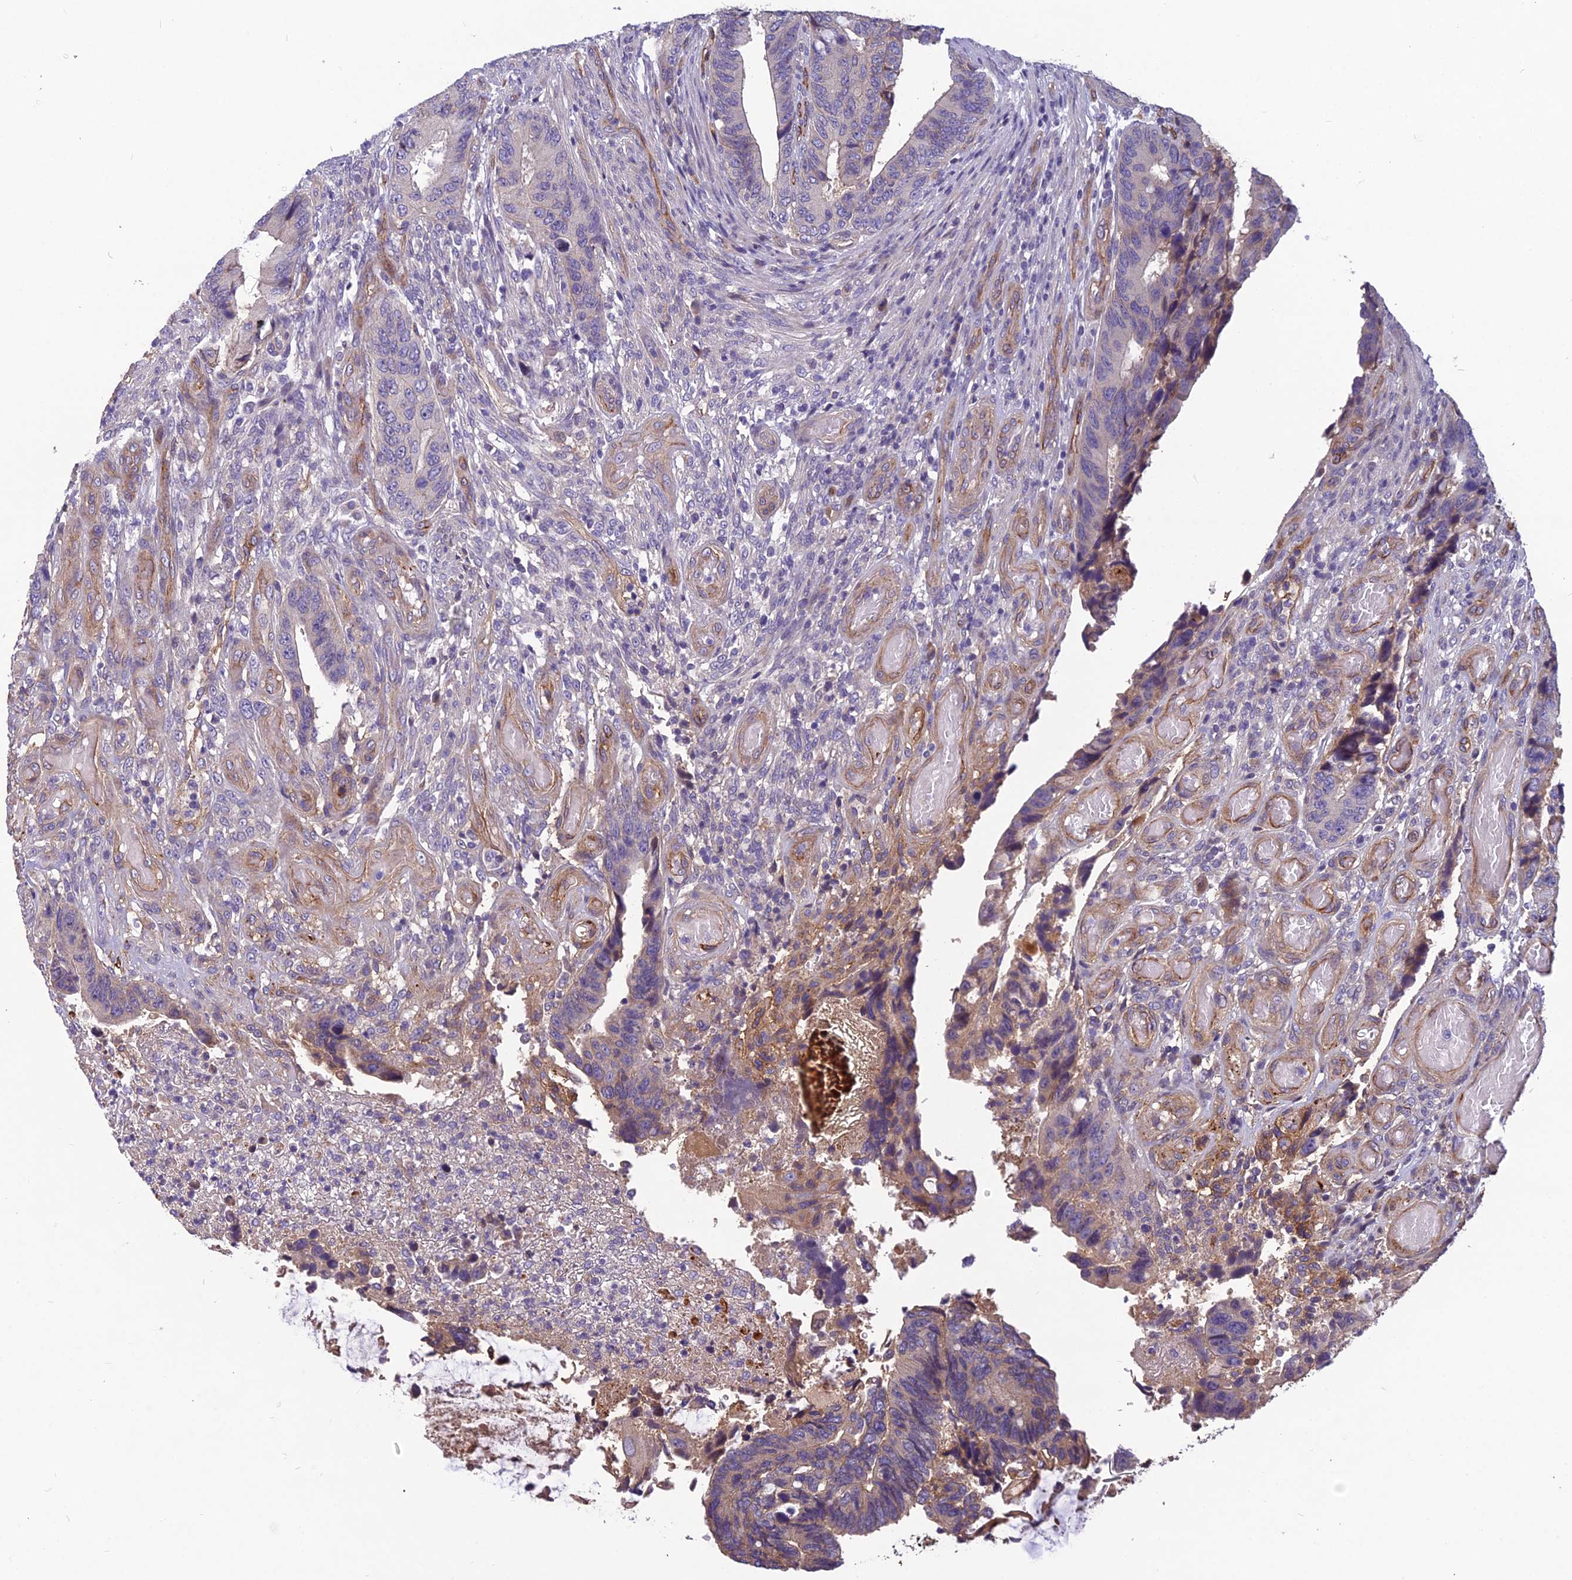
{"staining": {"intensity": "negative", "quantity": "none", "location": "none"}, "tissue": "colorectal cancer", "cell_type": "Tumor cells", "image_type": "cancer", "snomed": [{"axis": "morphology", "description": "Adenocarcinoma, NOS"}, {"axis": "topography", "description": "Colon"}], "caption": "Photomicrograph shows no significant protein staining in tumor cells of adenocarcinoma (colorectal).", "gene": "TSPAN15", "patient": {"sex": "male", "age": 87}}